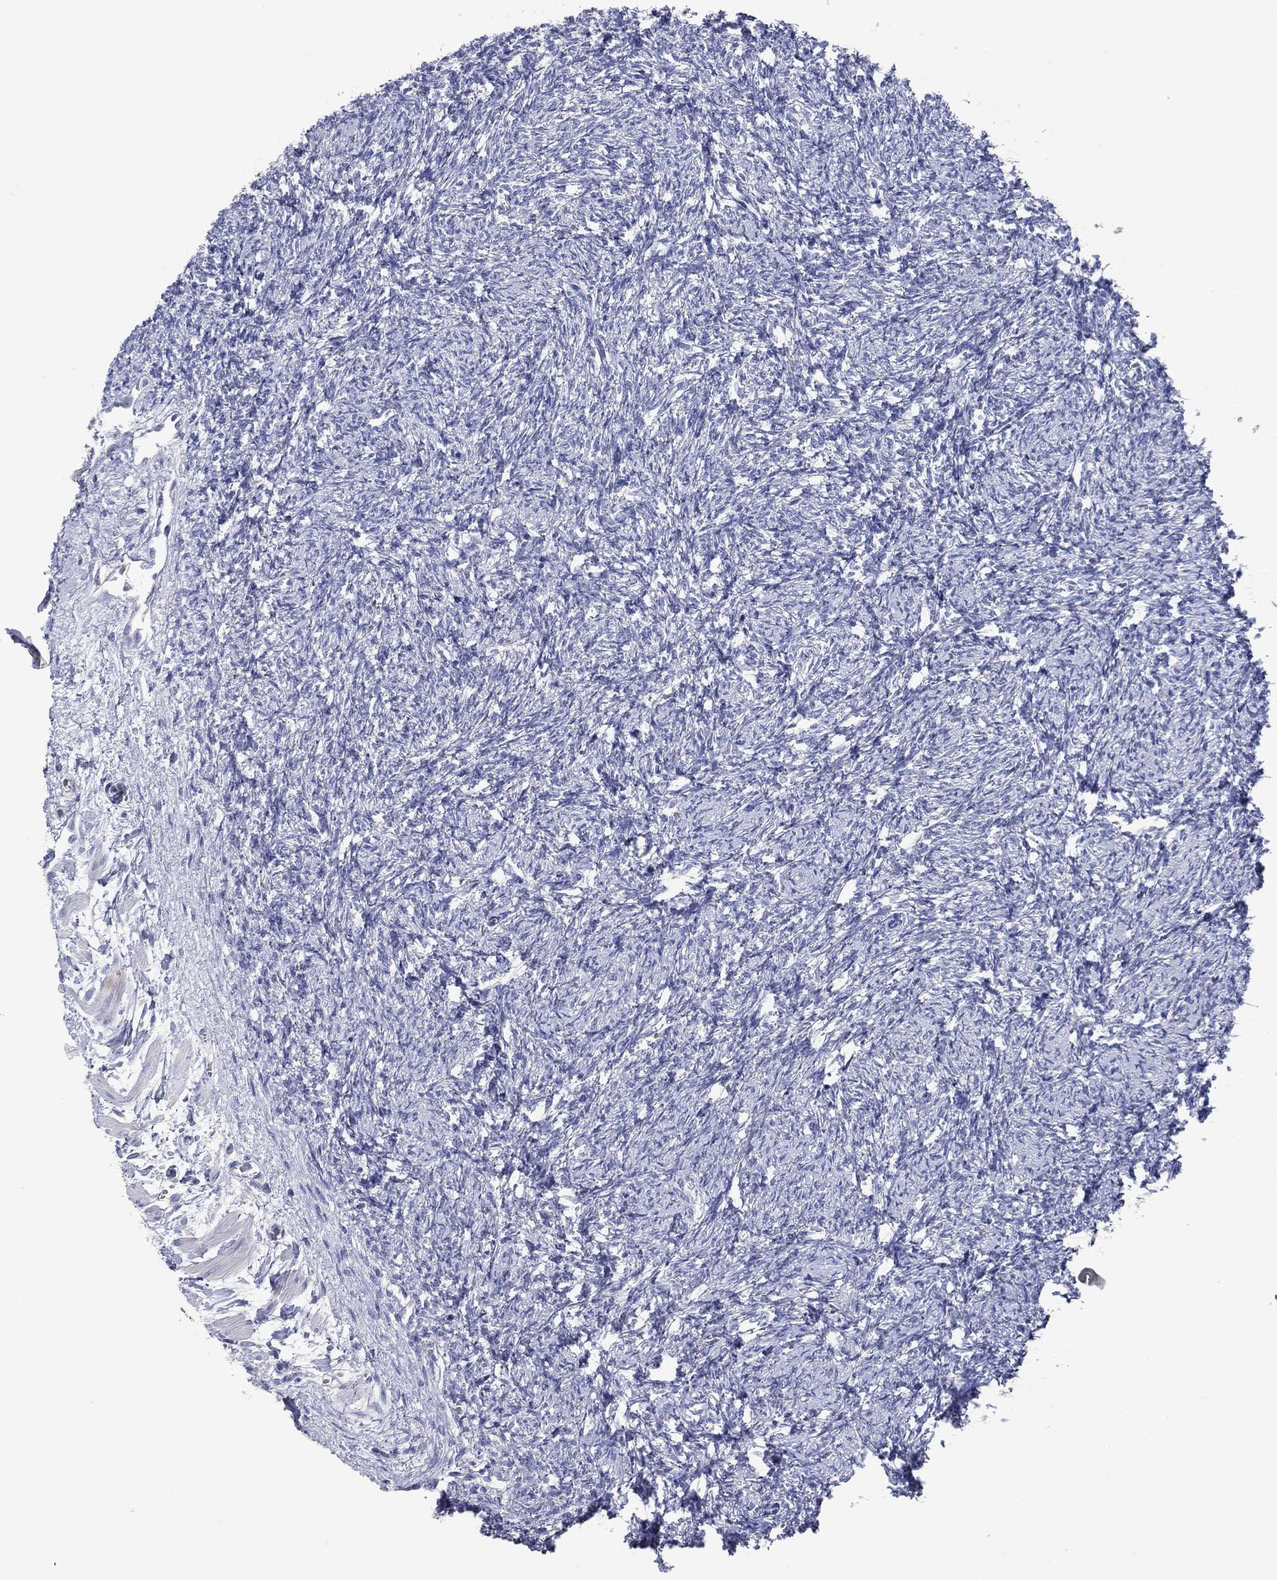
{"staining": {"intensity": "negative", "quantity": "none", "location": "none"}, "tissue": "ovary", "cell_type": "Follicle cells", "image_type": "normal", "snomed": [{"axis": "morphology", "description": "Normal tissue, NOS"}, {"axis": "topography", "description": "Fallopian tube"}, {"axis": "topography", "description": "Ovary"}], "caption": "This is an immunohistochemistry micrograph of unremarkable ovary. There is no expression in follicle cells.", "gene": "DNAH6", "patient": {"sex": "female", "age": 33}}